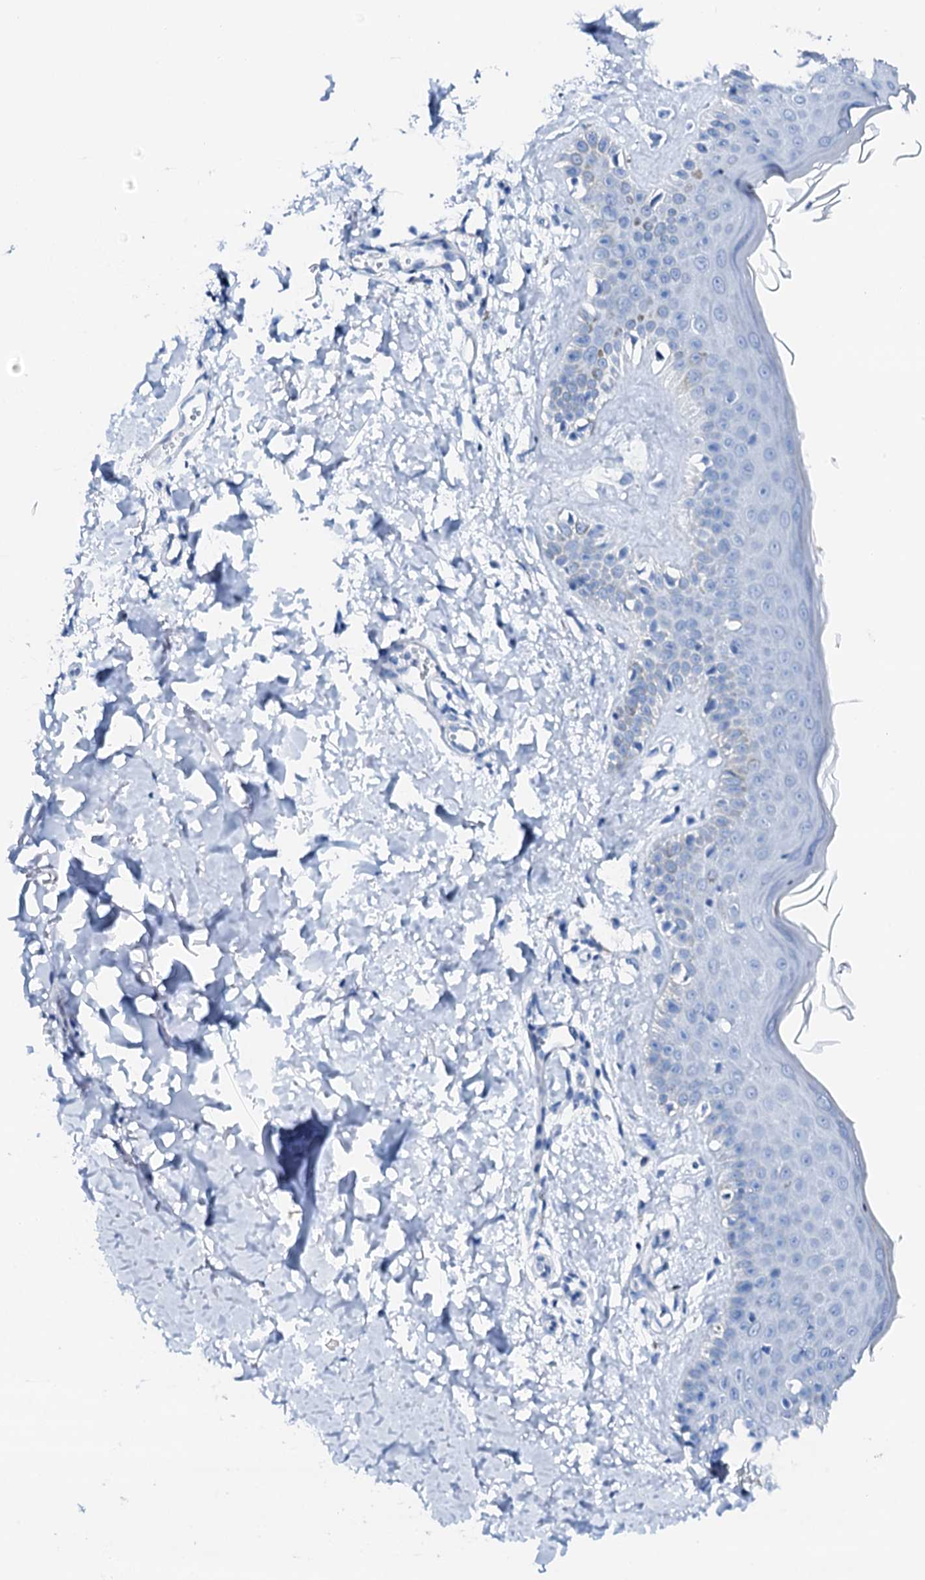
{"staining": {"intensity": "negative", "quantity": "none", "location": "none"}, "tissue": "skin", "cell_type": "Fibroblasts", "image_type": "normal", "snomed": [{"axis": "morphology", "description": "Normal tissue, NOS"}, {"axis": "topography", "description": "Skin"}], "caption": "DAB immunohistochemical staining of unremarkable skin demonstrates no significant positivity in fibroblasts. The staining is performed using DAB brown chromogen with nuclei counter-stained in using hematoxylin.", "gene": "PTH", "patient": {"sex": "male", "age": 52}}